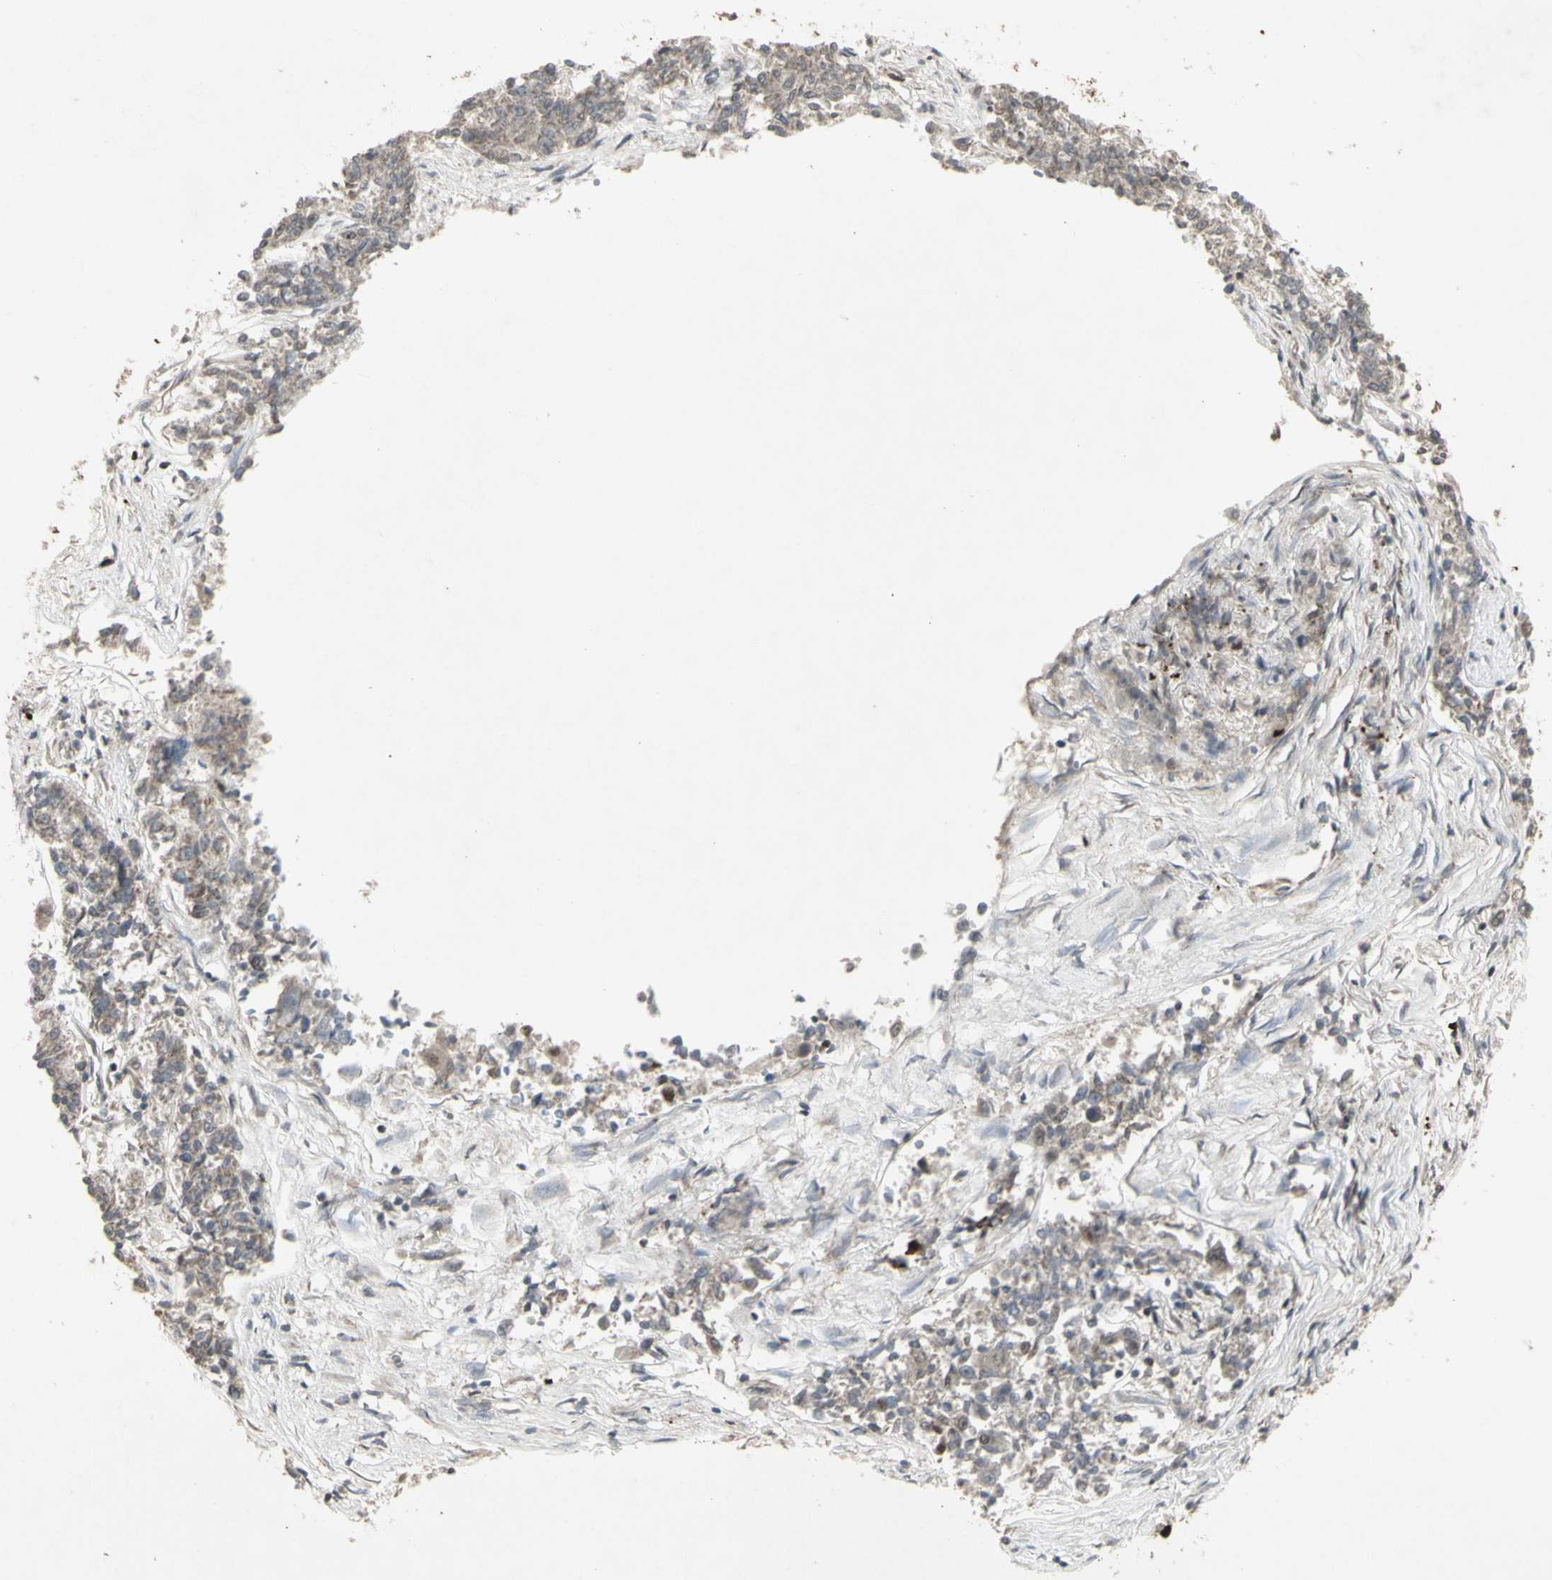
{"staining": {"intensity": "weak", "quantity": ">75%", "location": "cytoplasmic/membranous"}, "tissue": "lung cancer", "cell_type": "Tumor cells", "image_type": "cancer", "snomed": [{"axis": "morphology", "description": "Adenocarcinoma, NOS"}, {"axis": "topography", "description": "Lung"}], "caption": "There is low levels of weak cytoplasmic/membranous positivity in tumor cells of lung cancer, as demonstrated by immunohistochemical staining (brown color).", "gene": "CCNT1", "patient": {"sex": "male", "age": 84}}